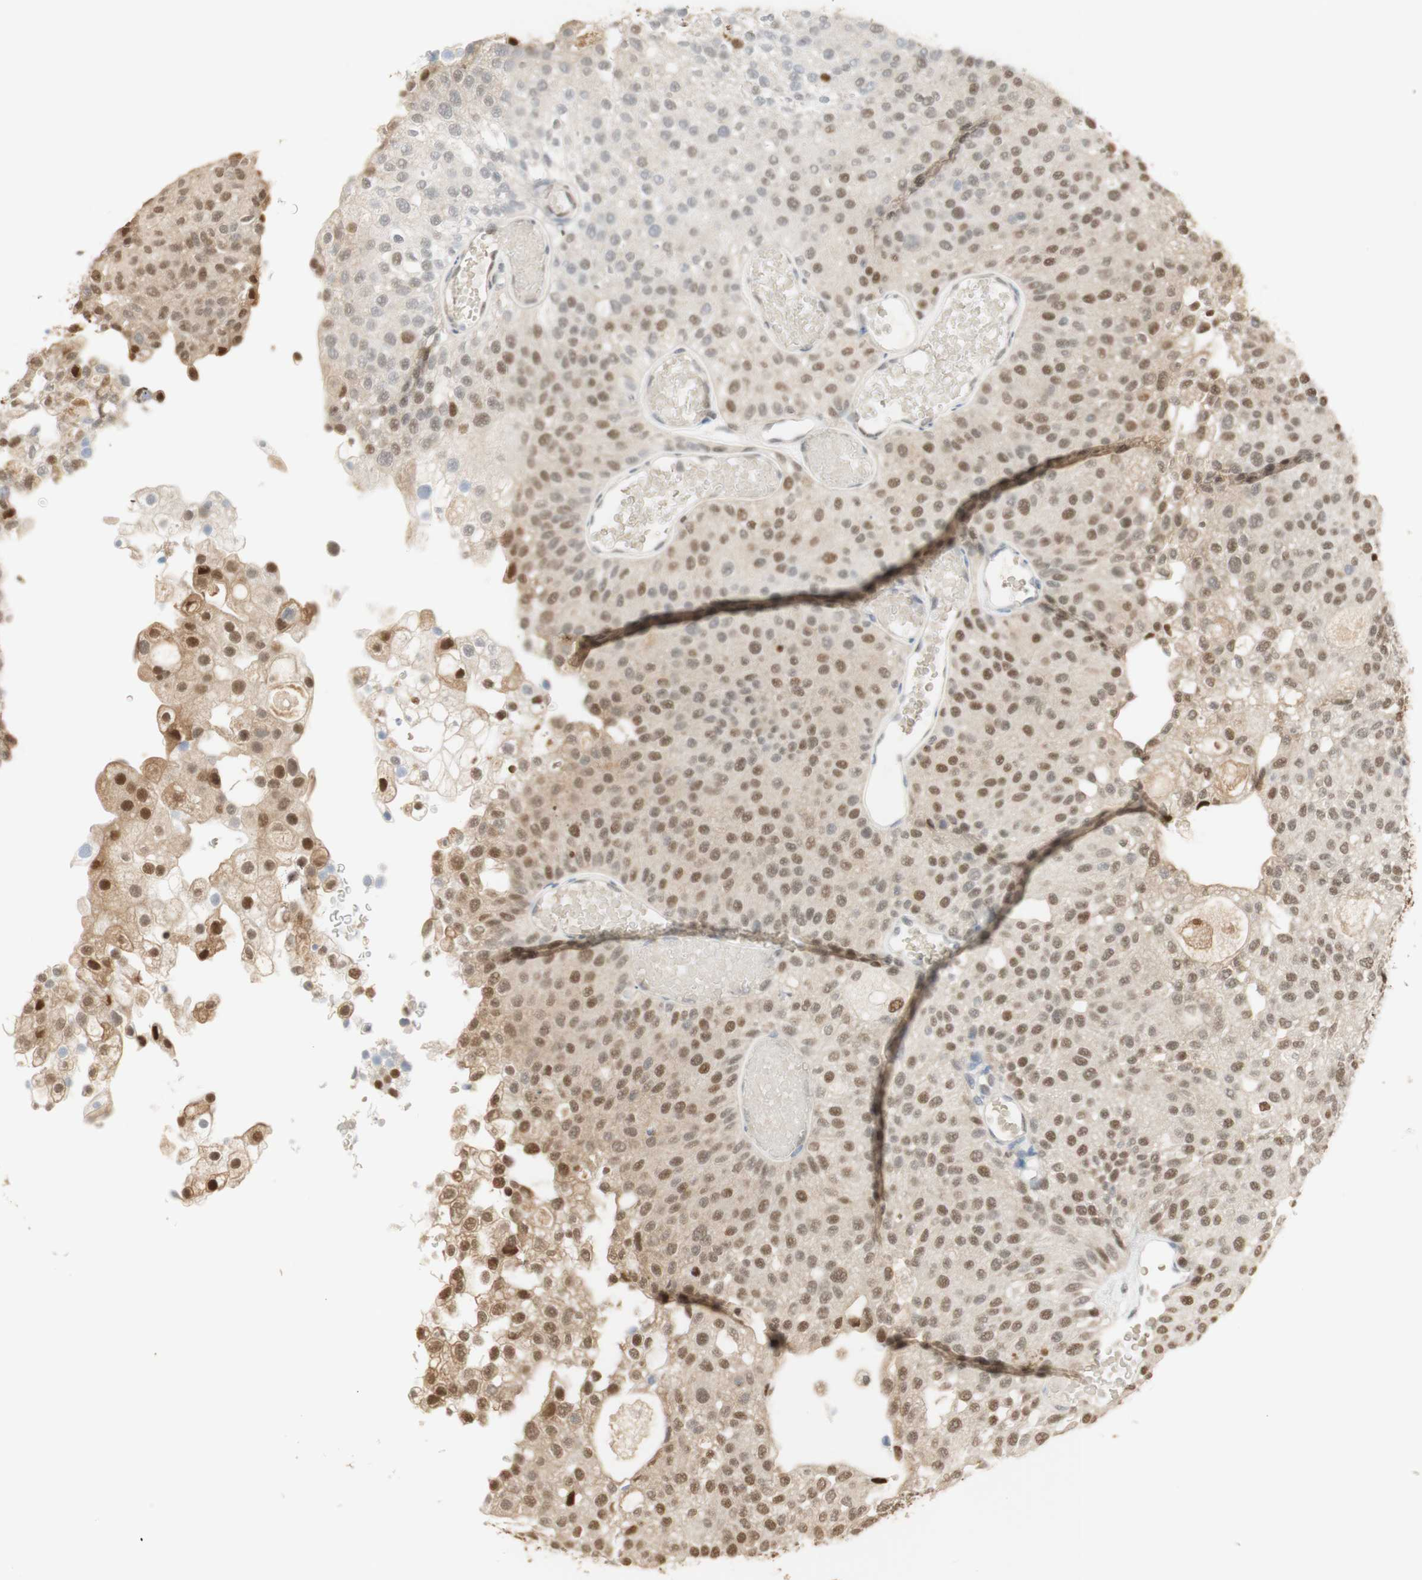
{"staining": {"intensity": "moderate", "quantity": "25%-75%", "location": "cytoplasmic/membranous,nuclear"}, "tissue": "urothelial cancer", "cell_type": "Tumor cells", "image_type": "cancer", "snomed": [{"axis": "morphology", "description": "Urothelial carcinoma, Low grade"}, {"axis": "topography", "description": "Urinary bladder"}], "caption": "IHC micrograph of urothelial cancer stained for a protein (brown), which displays medium levels of moderate cytoplasmic/membranous and nuclear positivity in approximately 25%-75% of tumor cells.", "gene": "NAP1L4", "patient": {"sex": "male", "age": 78}}